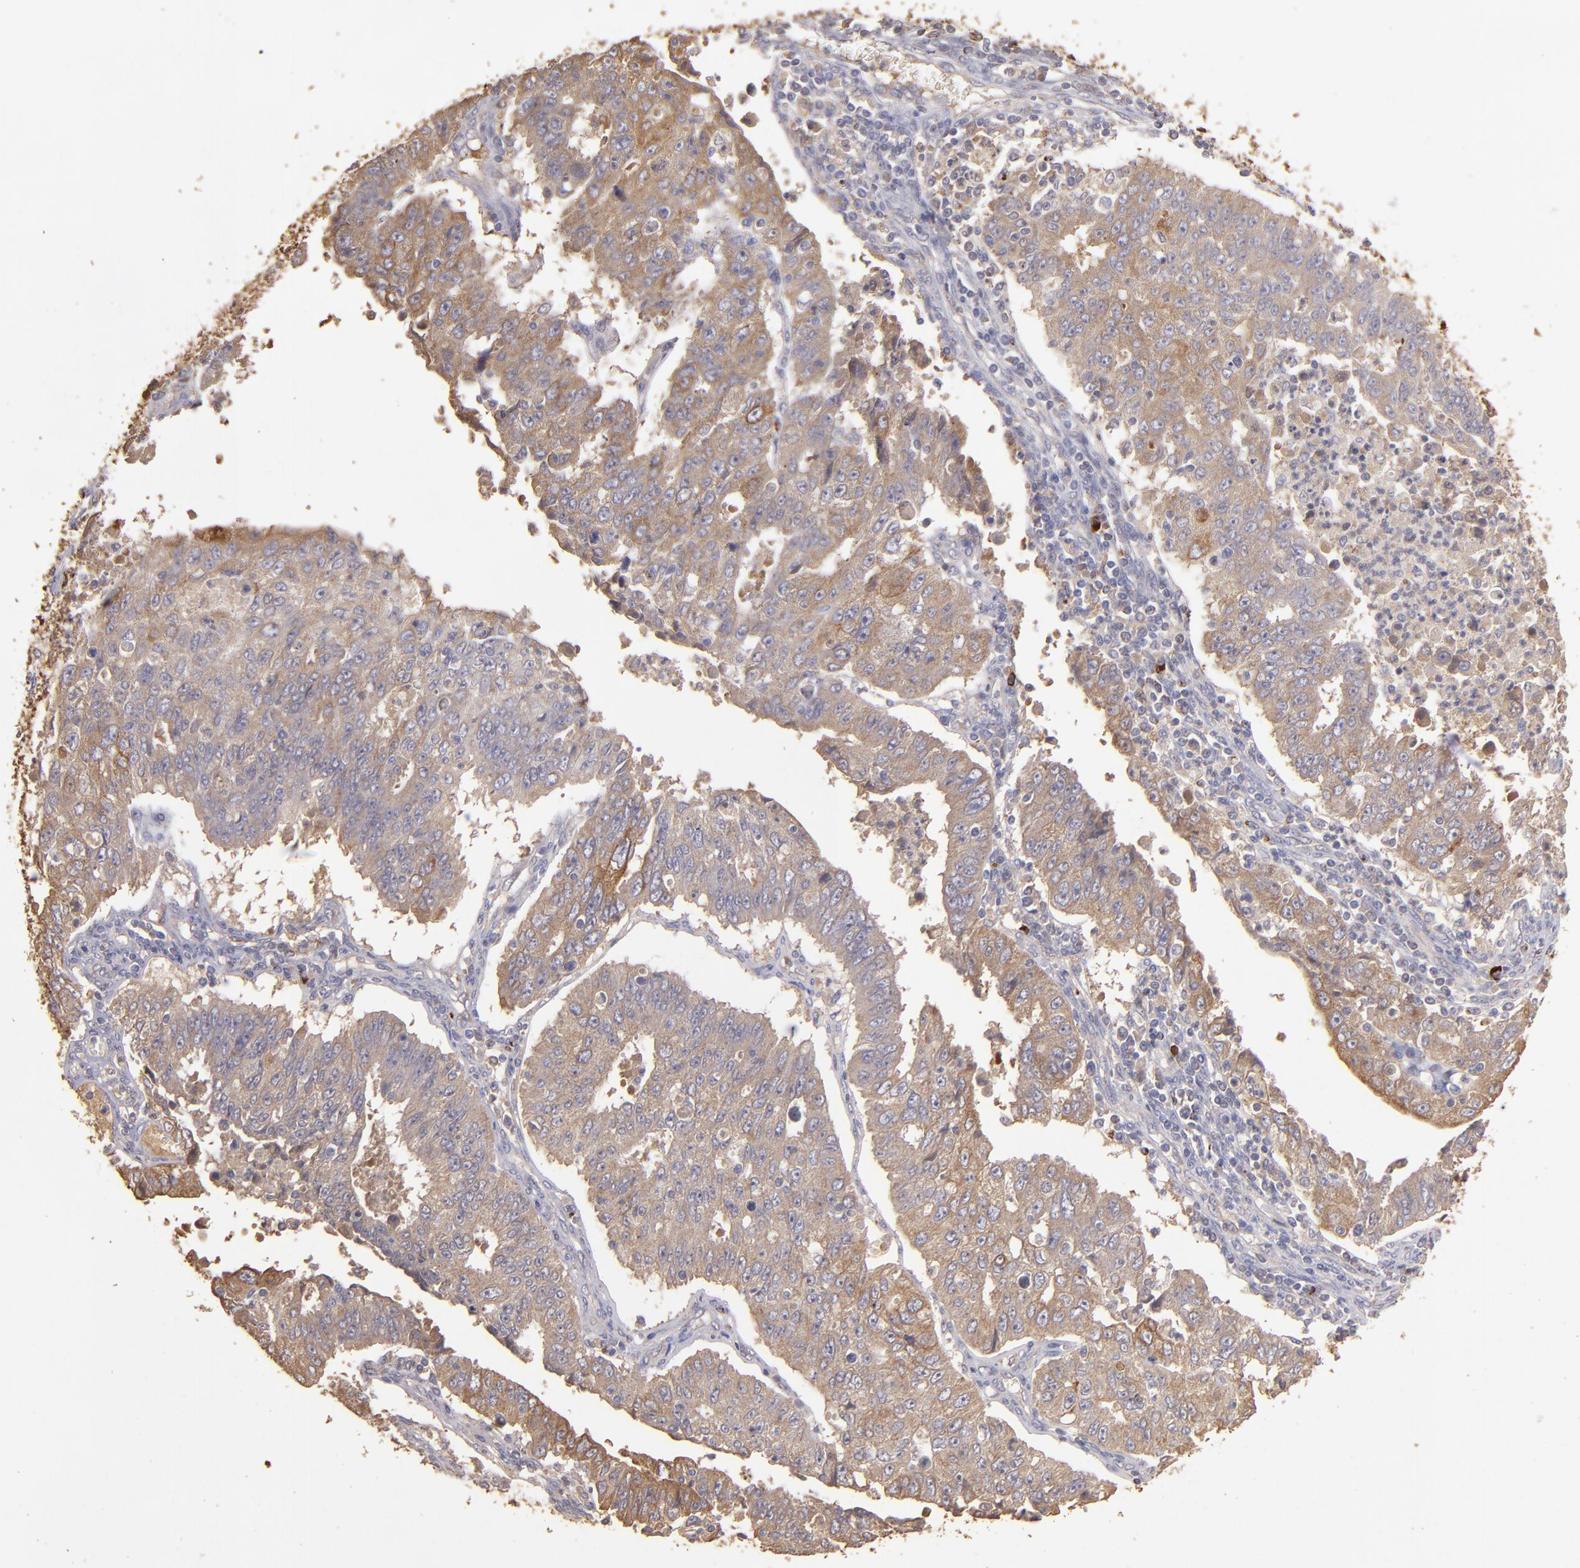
{"staining": {"intensity": "moderate", "quantity": ">75%", "location": "cytoplasmic/membranous"}, "tissue": "endometrial cancer", "cell_type": "Tumor cells", "image_type": "cancer", "snomed": [{"axis": "morphology", "description": "Adenocarcinoma, NOS"}, {"axis": "topography", "description": "Endometrium"}], "caption": "Approximately >75% of tumor cells in endometrial adenocarcinoma demonstrate moderate cytoplasmic/membranous protein positivity as visualized by brown immunohistochemical staining.", "gene": "SRRD", "patient": {"sex": "female", "age": 42}}